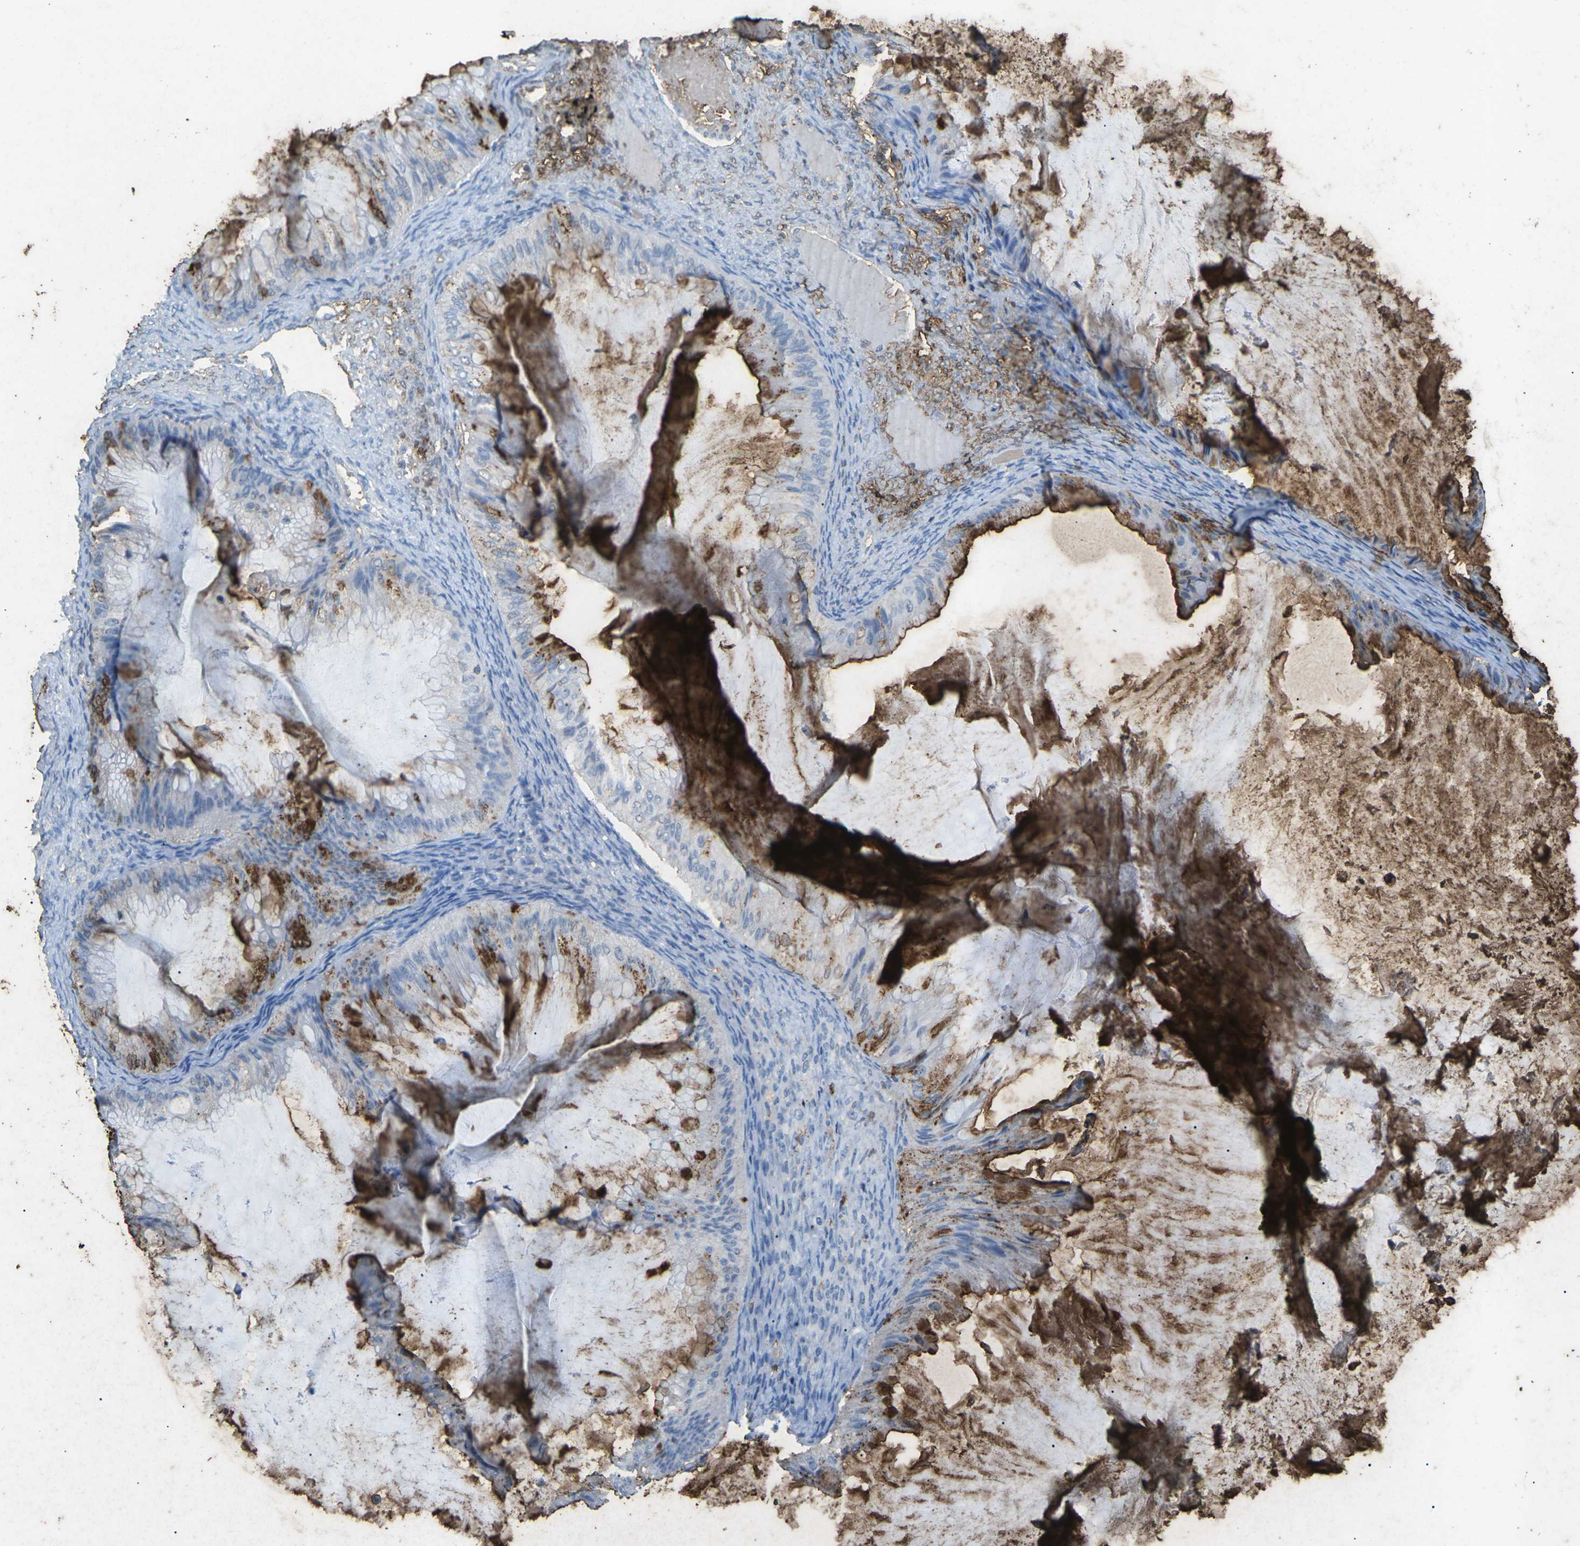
{"staining": {"intensity": "strong", "quantity": "25%-75%", "location": "cytoplasmic/membranous"}, "tissue": "ovarian cancer", "cell_type": "Tumor cells", "image_type": "cancer", "snomed": [{"axis": "morphology", "description": "Cystadenocarcinoma, mucinous, NOS"}, {"axis": "topography", "description": "Ovary"}], "caption": "Tumor cells demonstrate strong cytoplasmic/membranous positivity in approximately 25%-75% of cells in mucinous cystadenocarcinoma (ovarian).", "gene": "CTAGE1", "patient": {"sex": "female", "age": 61}}